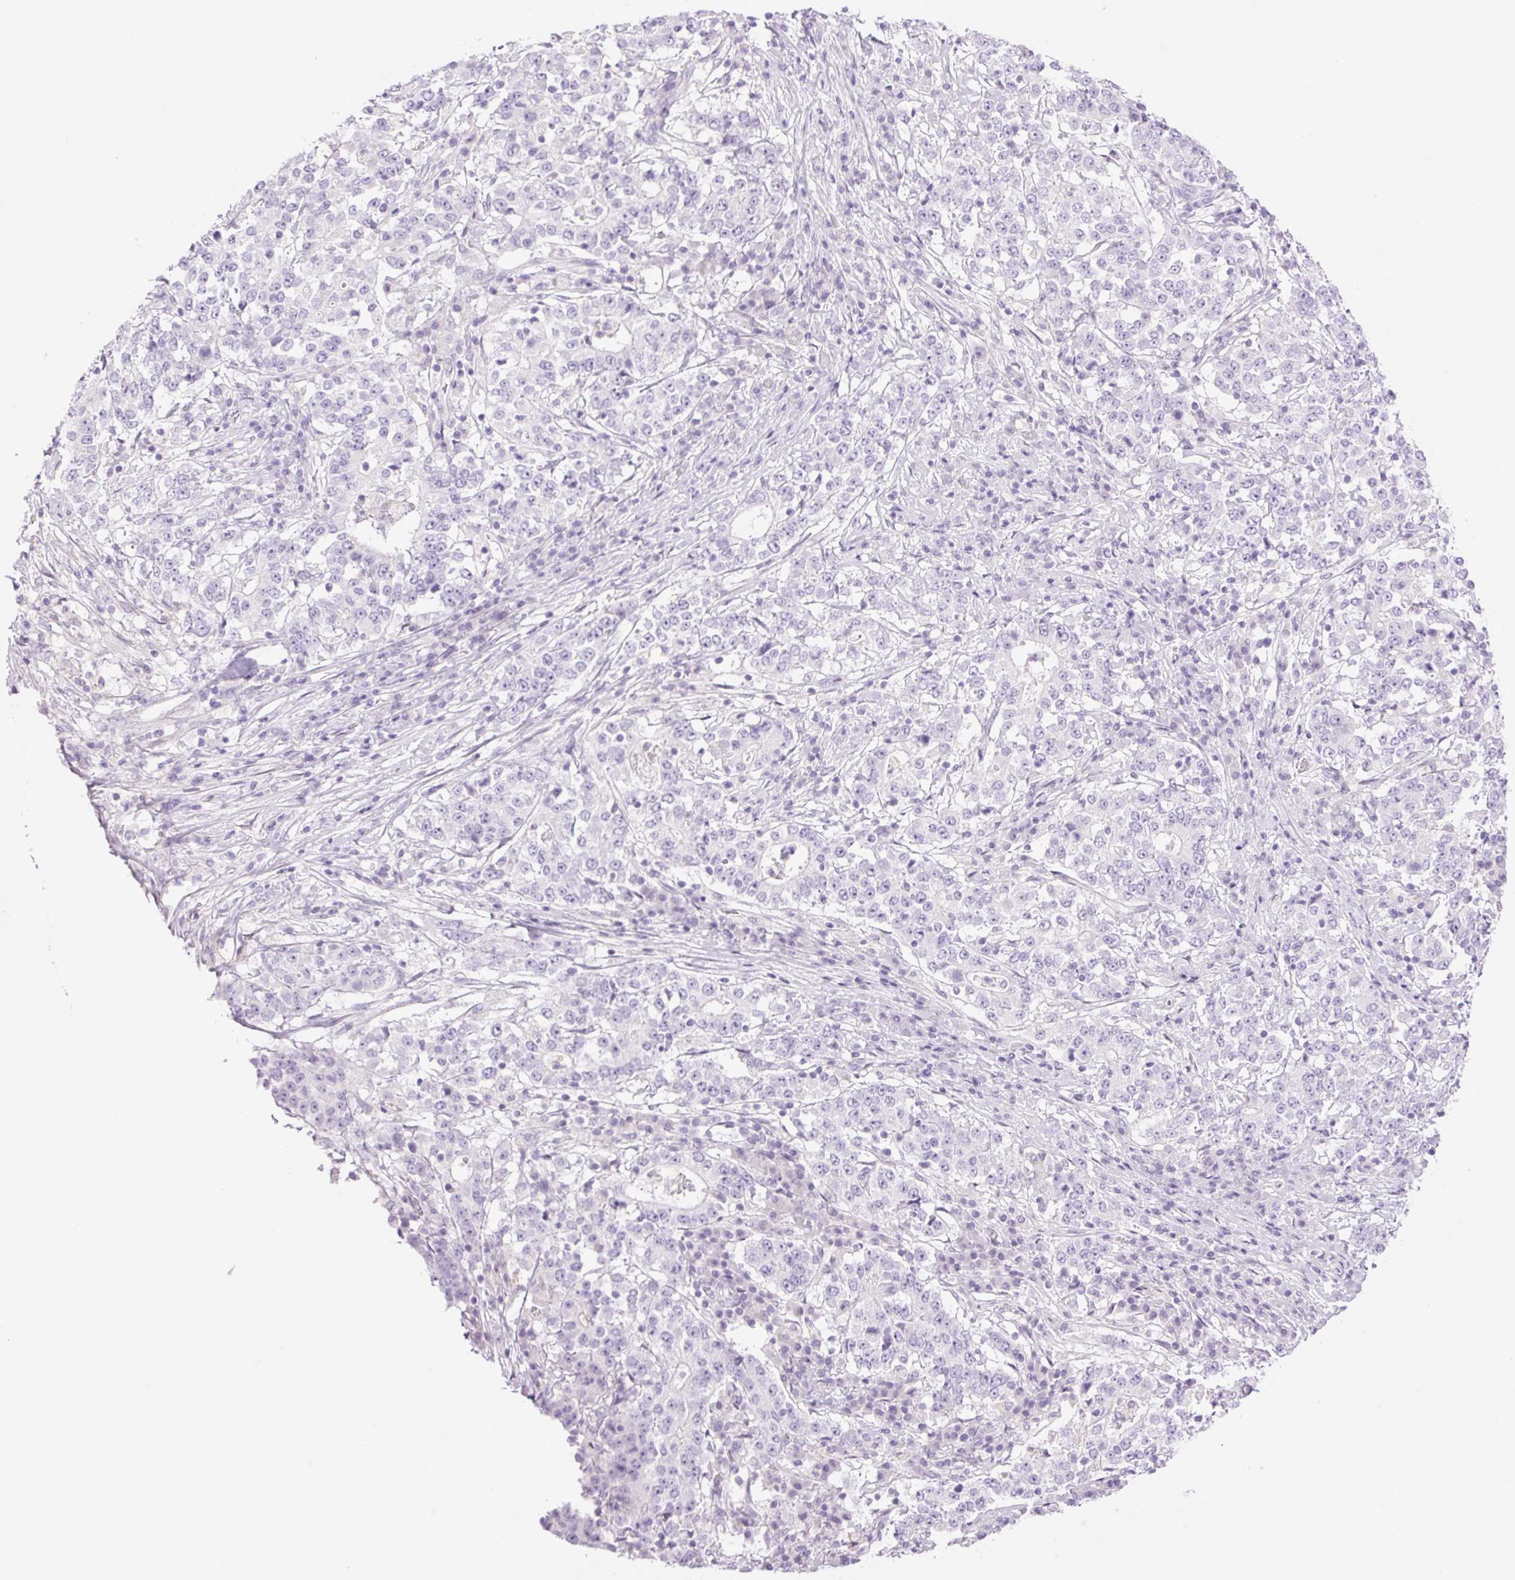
{"staining": {"intensity": "negative", "quantity": "none", "location": "none"}, "tissue": "stomach cancer", "cell_type": "Tumor cells", "image_type": "cancer", "snomed": [{"axis": "morphology", "description": "Adenocarcinoma, NOS"}, {"axis": "topography", "description": "Stomach"}], "caption": "High magnification brightfield microscopy of stomach cancer stained with DAB (brown) and counterstained with hematoxylin (blue): tumor cells show no significant staining.", "gene": "TBX15", "patient": {"sex": "male", "age": 59}}